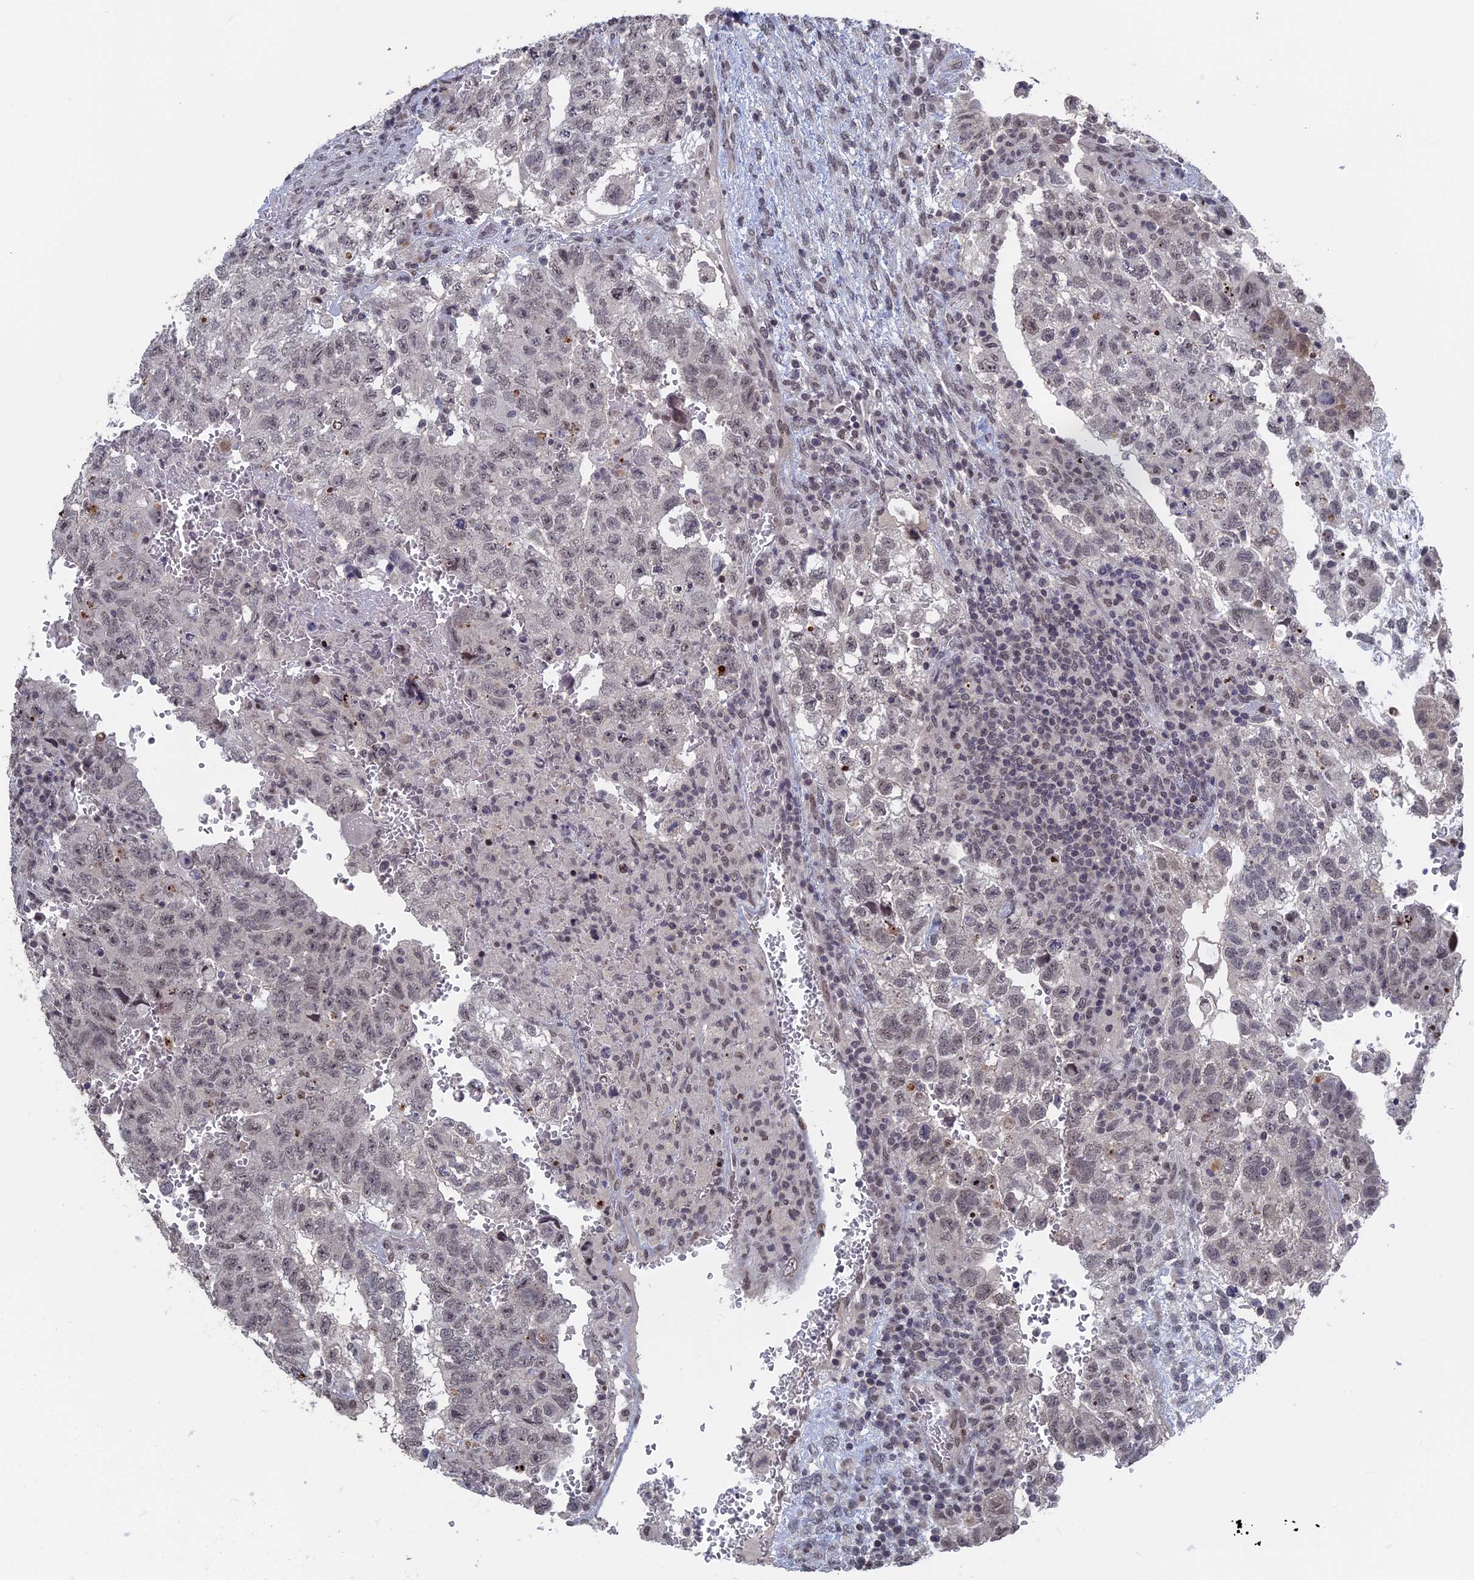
{"staining": {"intensity": "weak", "quantity": "<25%", "location": "nuclear"}, "tissue": "testis cancer", "cell_type": "Tumor cells", "image_type": "cancer", "snomed": [{"axis": "morphology", "description": "Carcinoma, Embryonal, NOS"}, {"axis": "topography", "description": "Testis"}], "caption": "Tumor cells are negative for protein expression in human embryonal carcinoma (testis).", "gene": "NR2C2AP", "patient": {"sex": "male", "age": 36}}